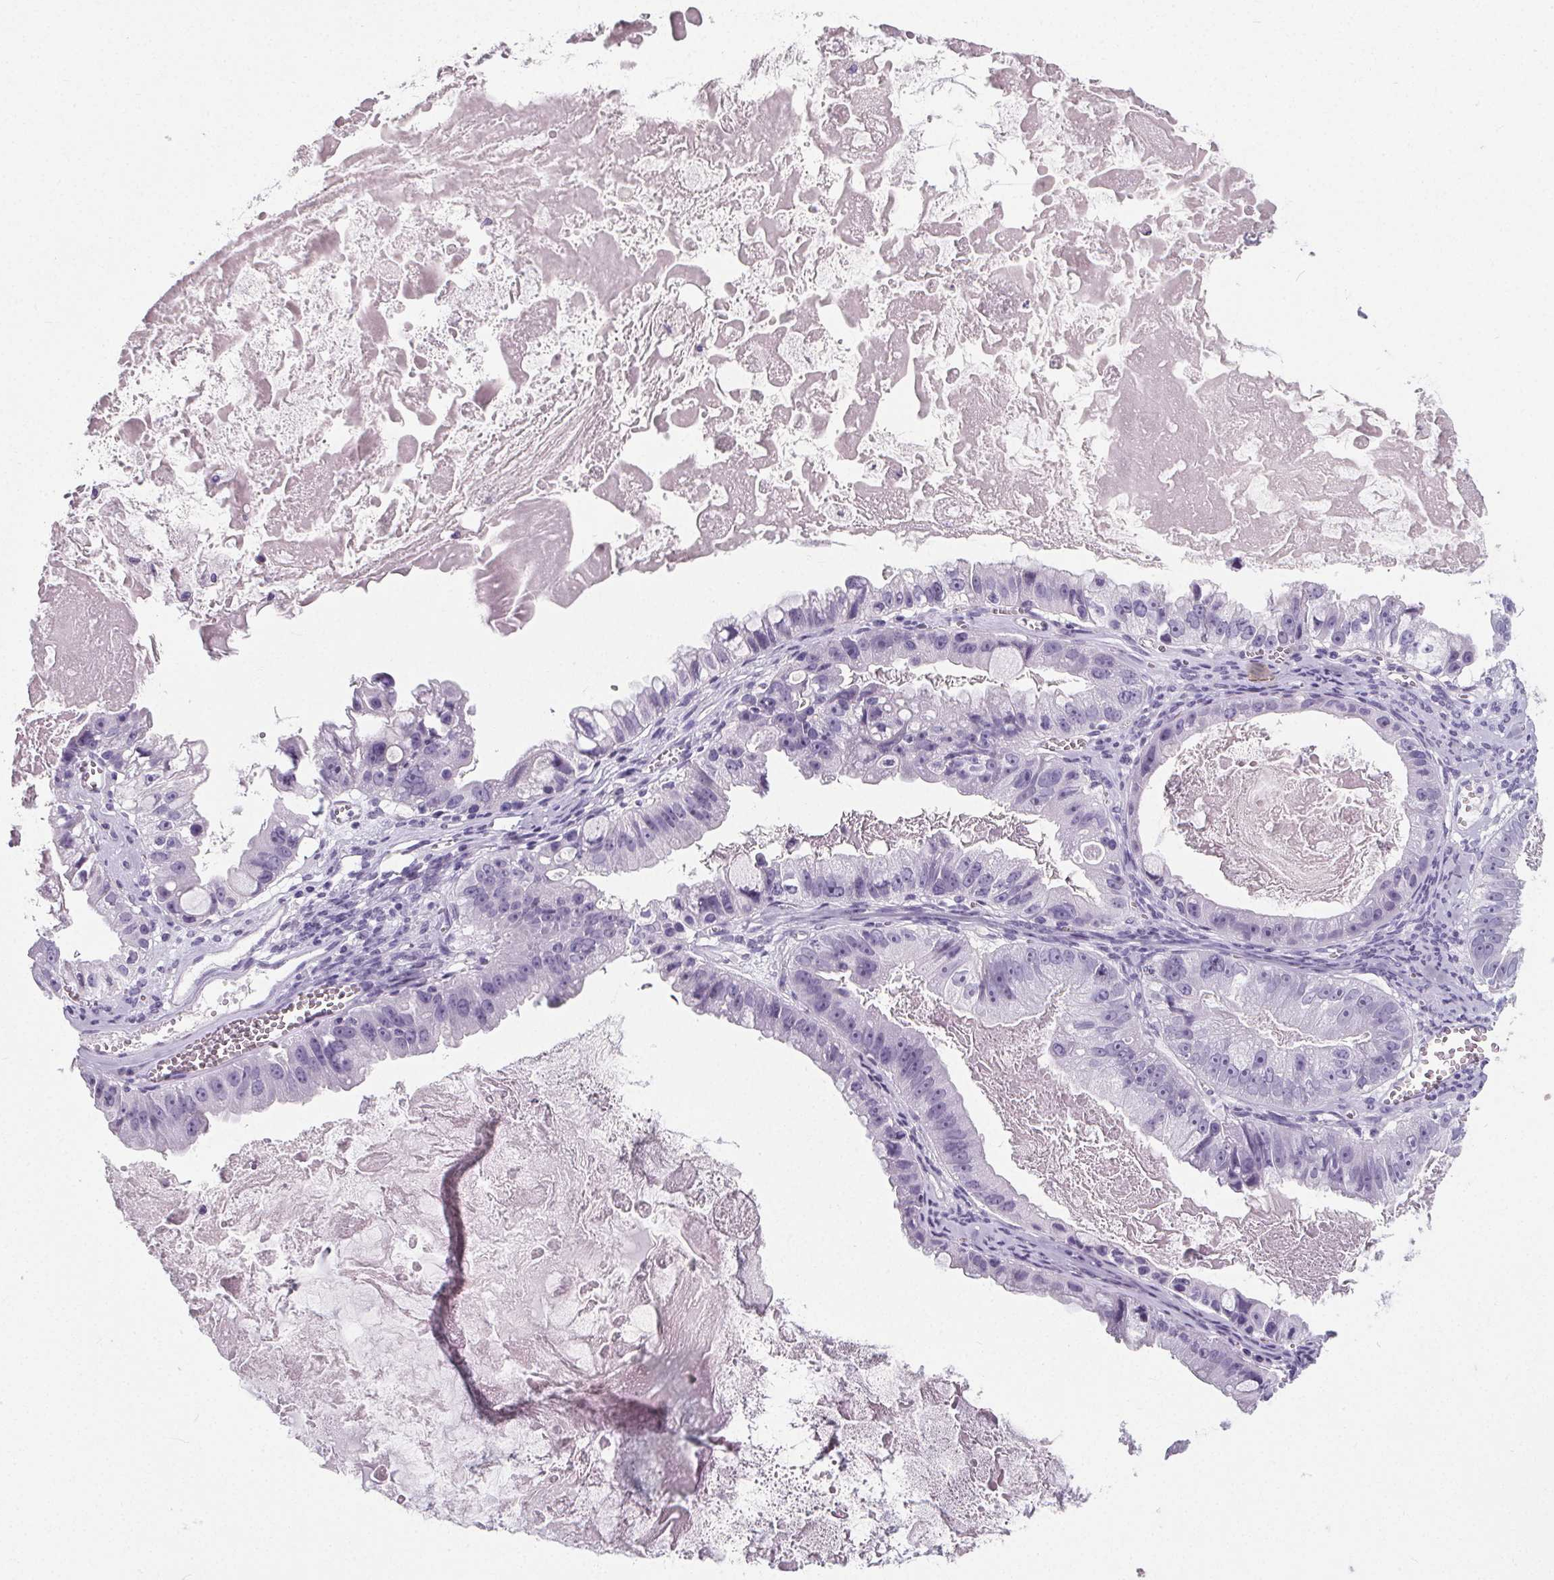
{"staining": {"intensity": "negative", "quantity": "none", "location": "none"}, "tissue": "ovarian cancer", "cell_type": "Tumor cells", "image_type": "cancer", "snomed": [{"axis": "morphology", "description": "Cystadenocarcinoma, mucinous, NOS"}, {"axis": "topography", "description": "Ovary"}], "caption": "There is no significant staining in tumor cells of ovarian mucinous cystadenocarcinoma.", "gene": "ADRB1", "patient": {"sex": "female", "age": 61}}